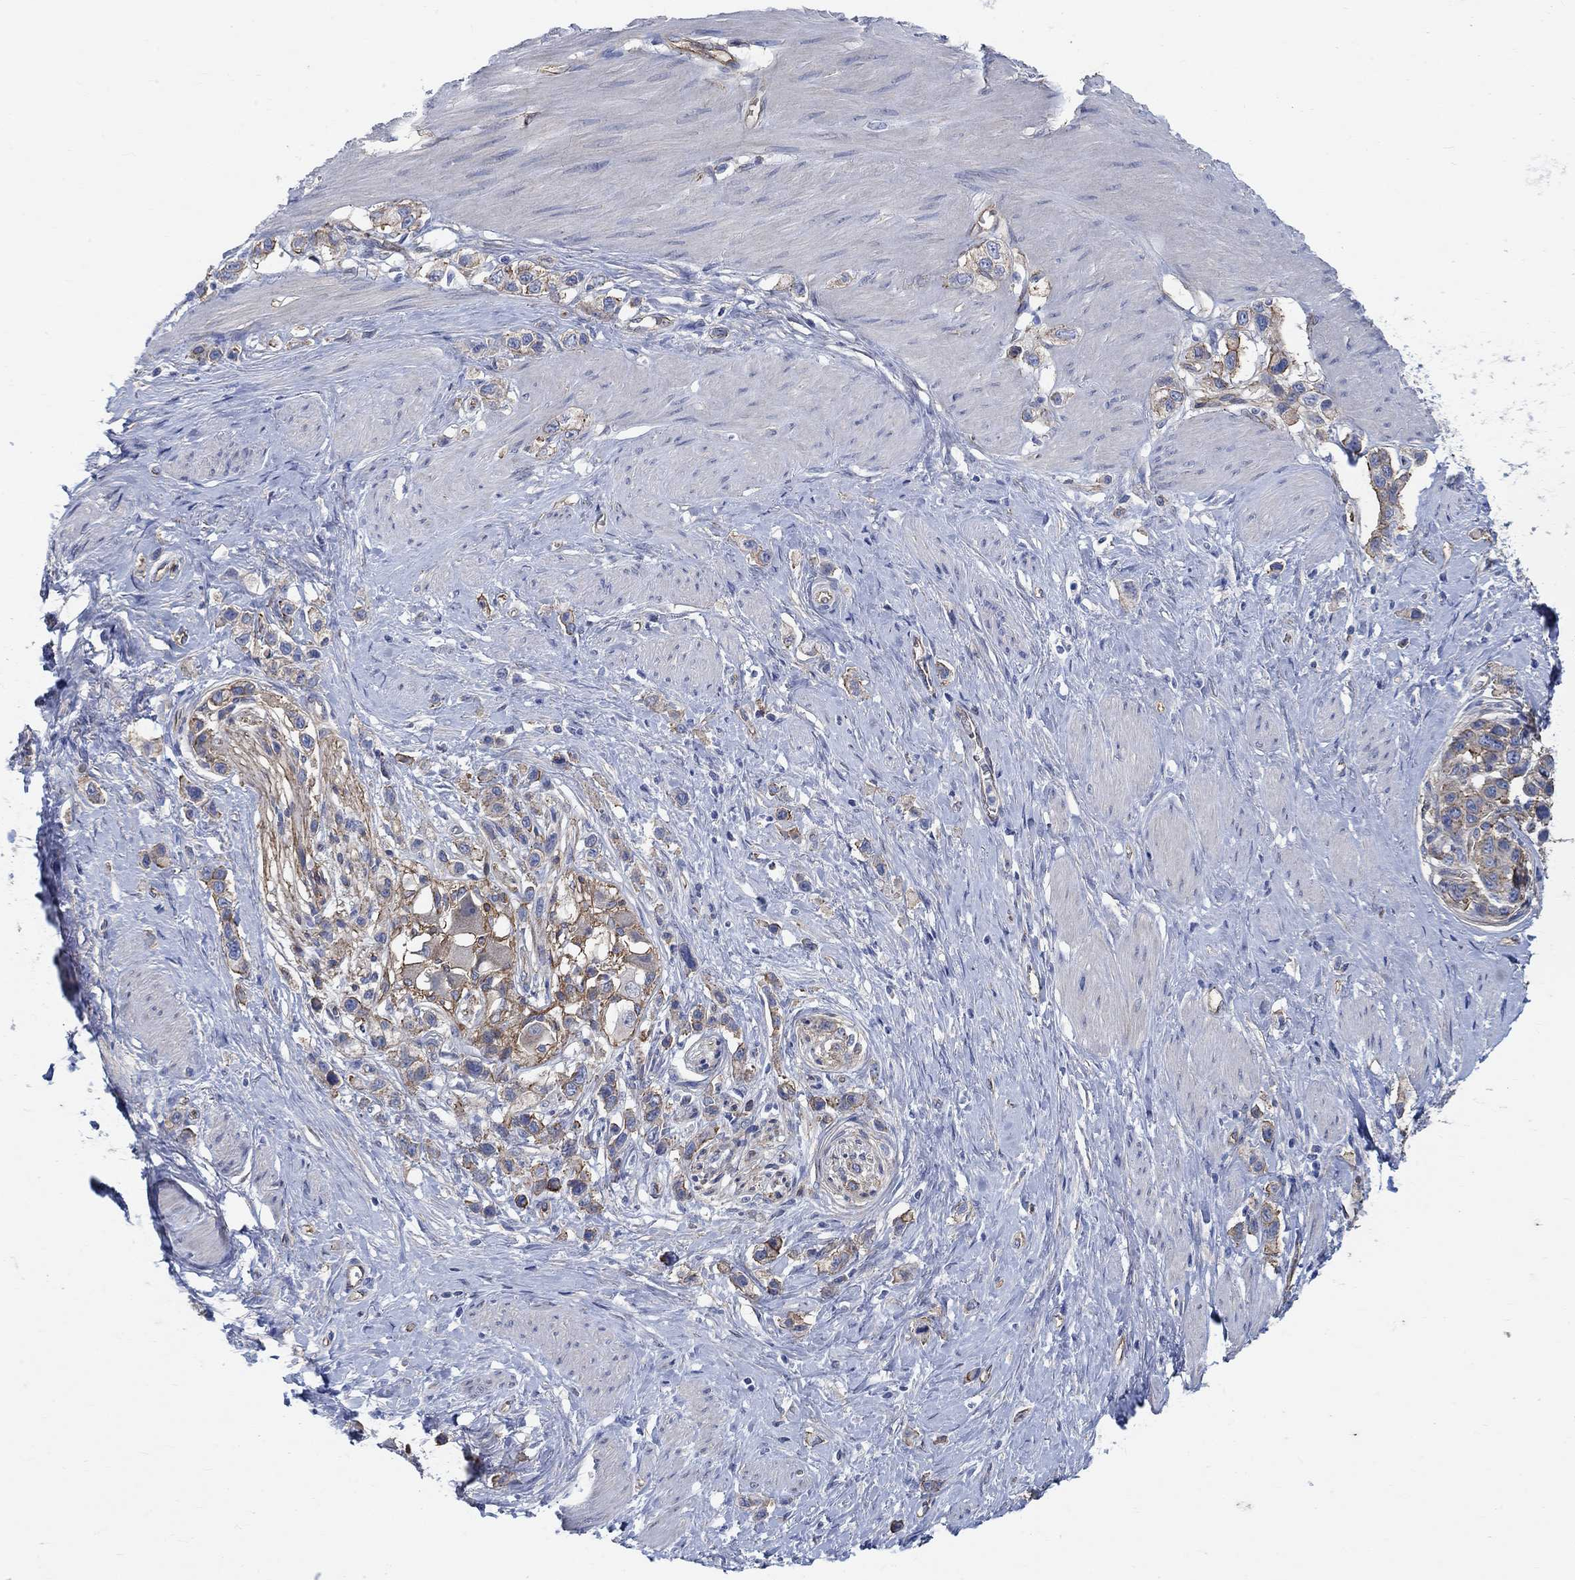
{"staining": {"intensity": "moderate", "quantity": "<25%", "location": "cytoplasmic/membranous"}, "tissue": "stomach cancer", "cell_type": "Tumor cells", "image_type": "cancer", "snomed": [{"axis": "morphology", "description": "Normal tissue, NOS"}, {"axis": "morphology", "description": "Adenocarcinoma, NOS"}, {"axis": "morphology", "description": "Adenocarcinoma, High grade"}, {"axis": "topography", "description": "Stomach, upper"}, {"axis": "topography", "description": "Stomach"}], "caption": "Immunohistochemical staining of human stomach cancer exhibits low levels of moderate cytoplasmic/membranous protein positivity in about <25% of tumor cells.", "gene": "TMEM198", "patient": {"sex": "female", "age": 65}}